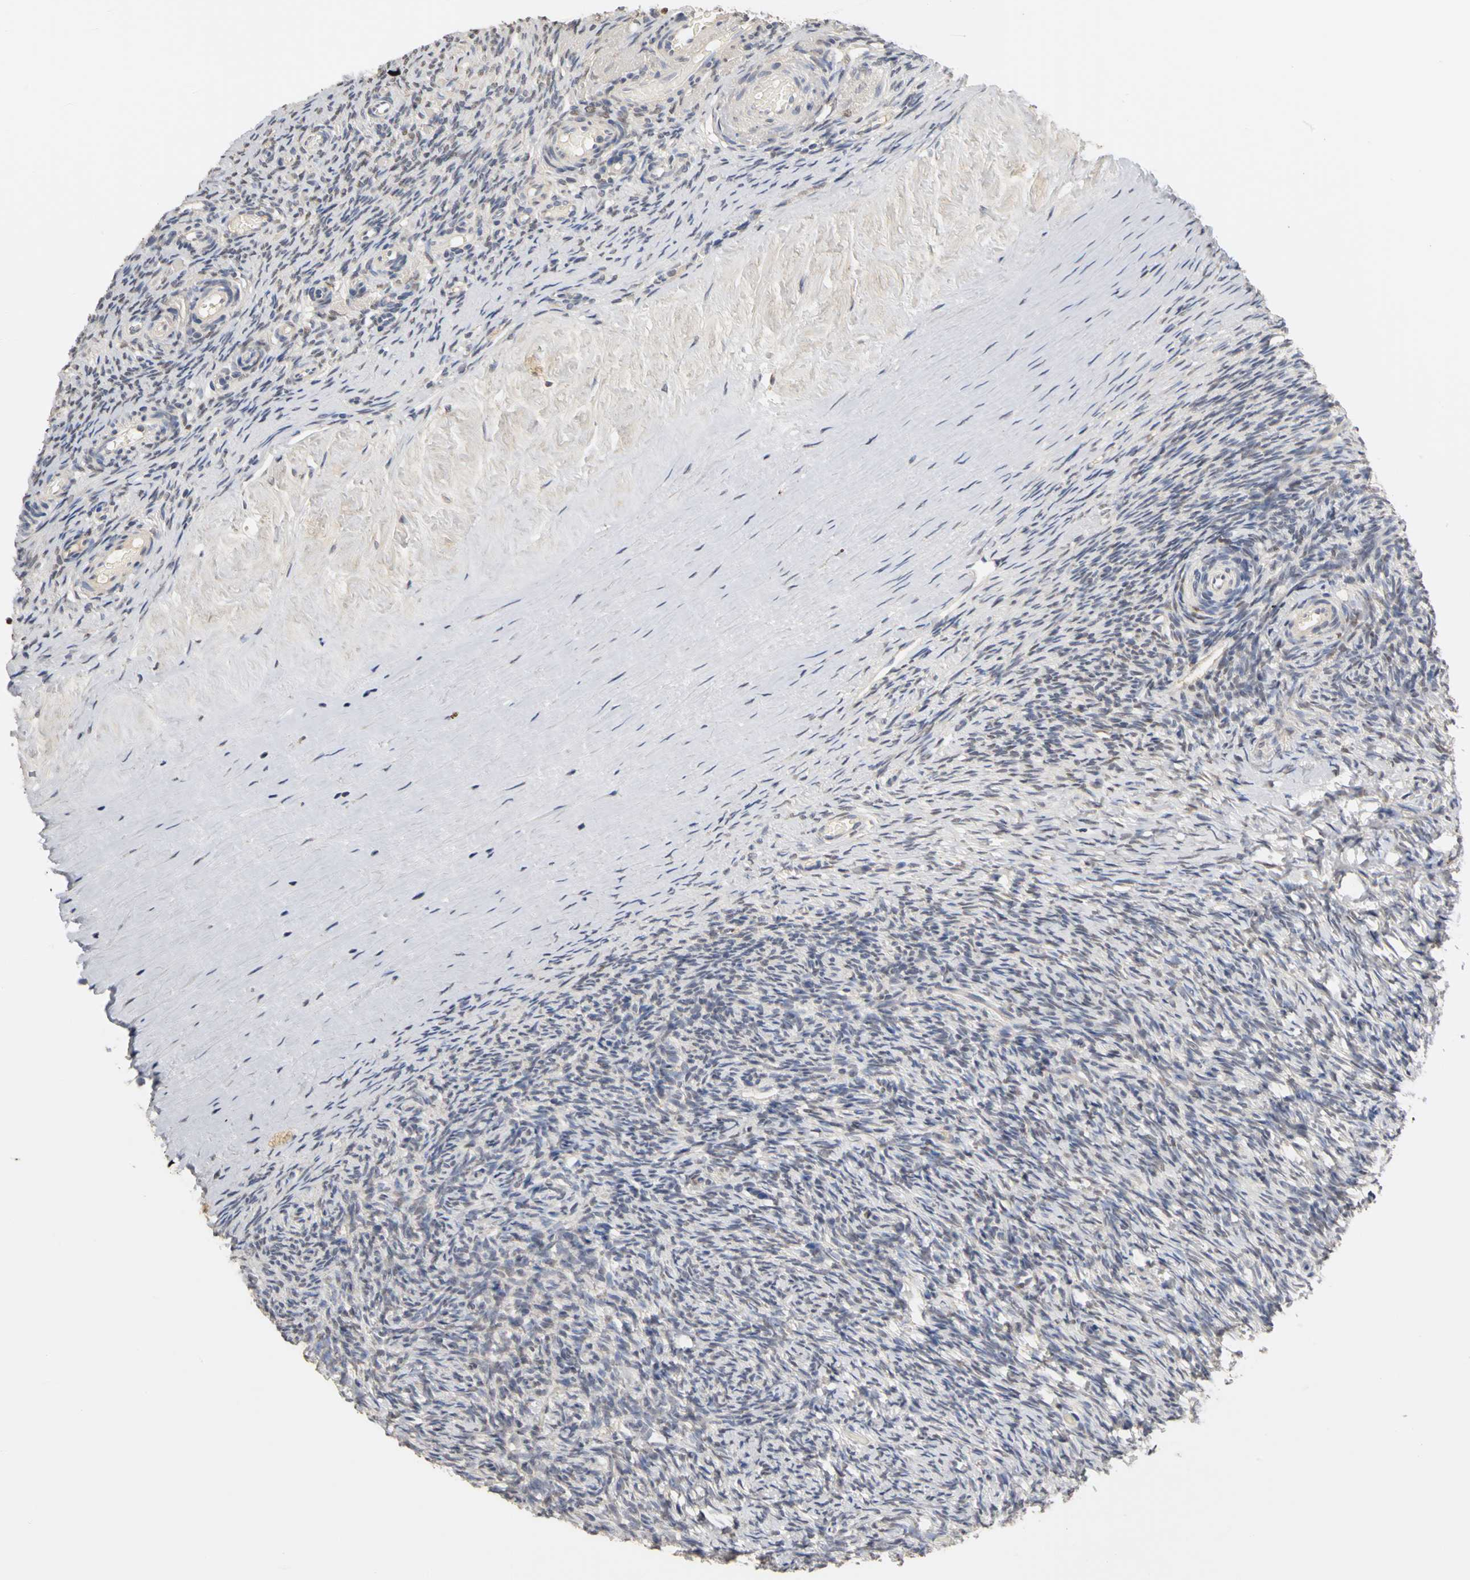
{"staining": {"intensity": "weak", "quantity": "25%-75%", "location": "nuclear"}, "tissue": "ovary", "cell_type": "Ovarian stroma cells", "image_type": "normal", "snomed": [{"axis": "morphology", "description": "Normal tissue, NOS"}, {"axis": "topography", "description": "Ovary"}], "caption": "Immunohistochemistry (IHC) (DAB (3,3'-diaminobenzidine)) staining of normal human ovary demonstrates weak nuclear protein expression in about 25%-75% of ovarian stroma cells.", "gene": "PGR", "patient": {"sex": "female", "age": 60}}